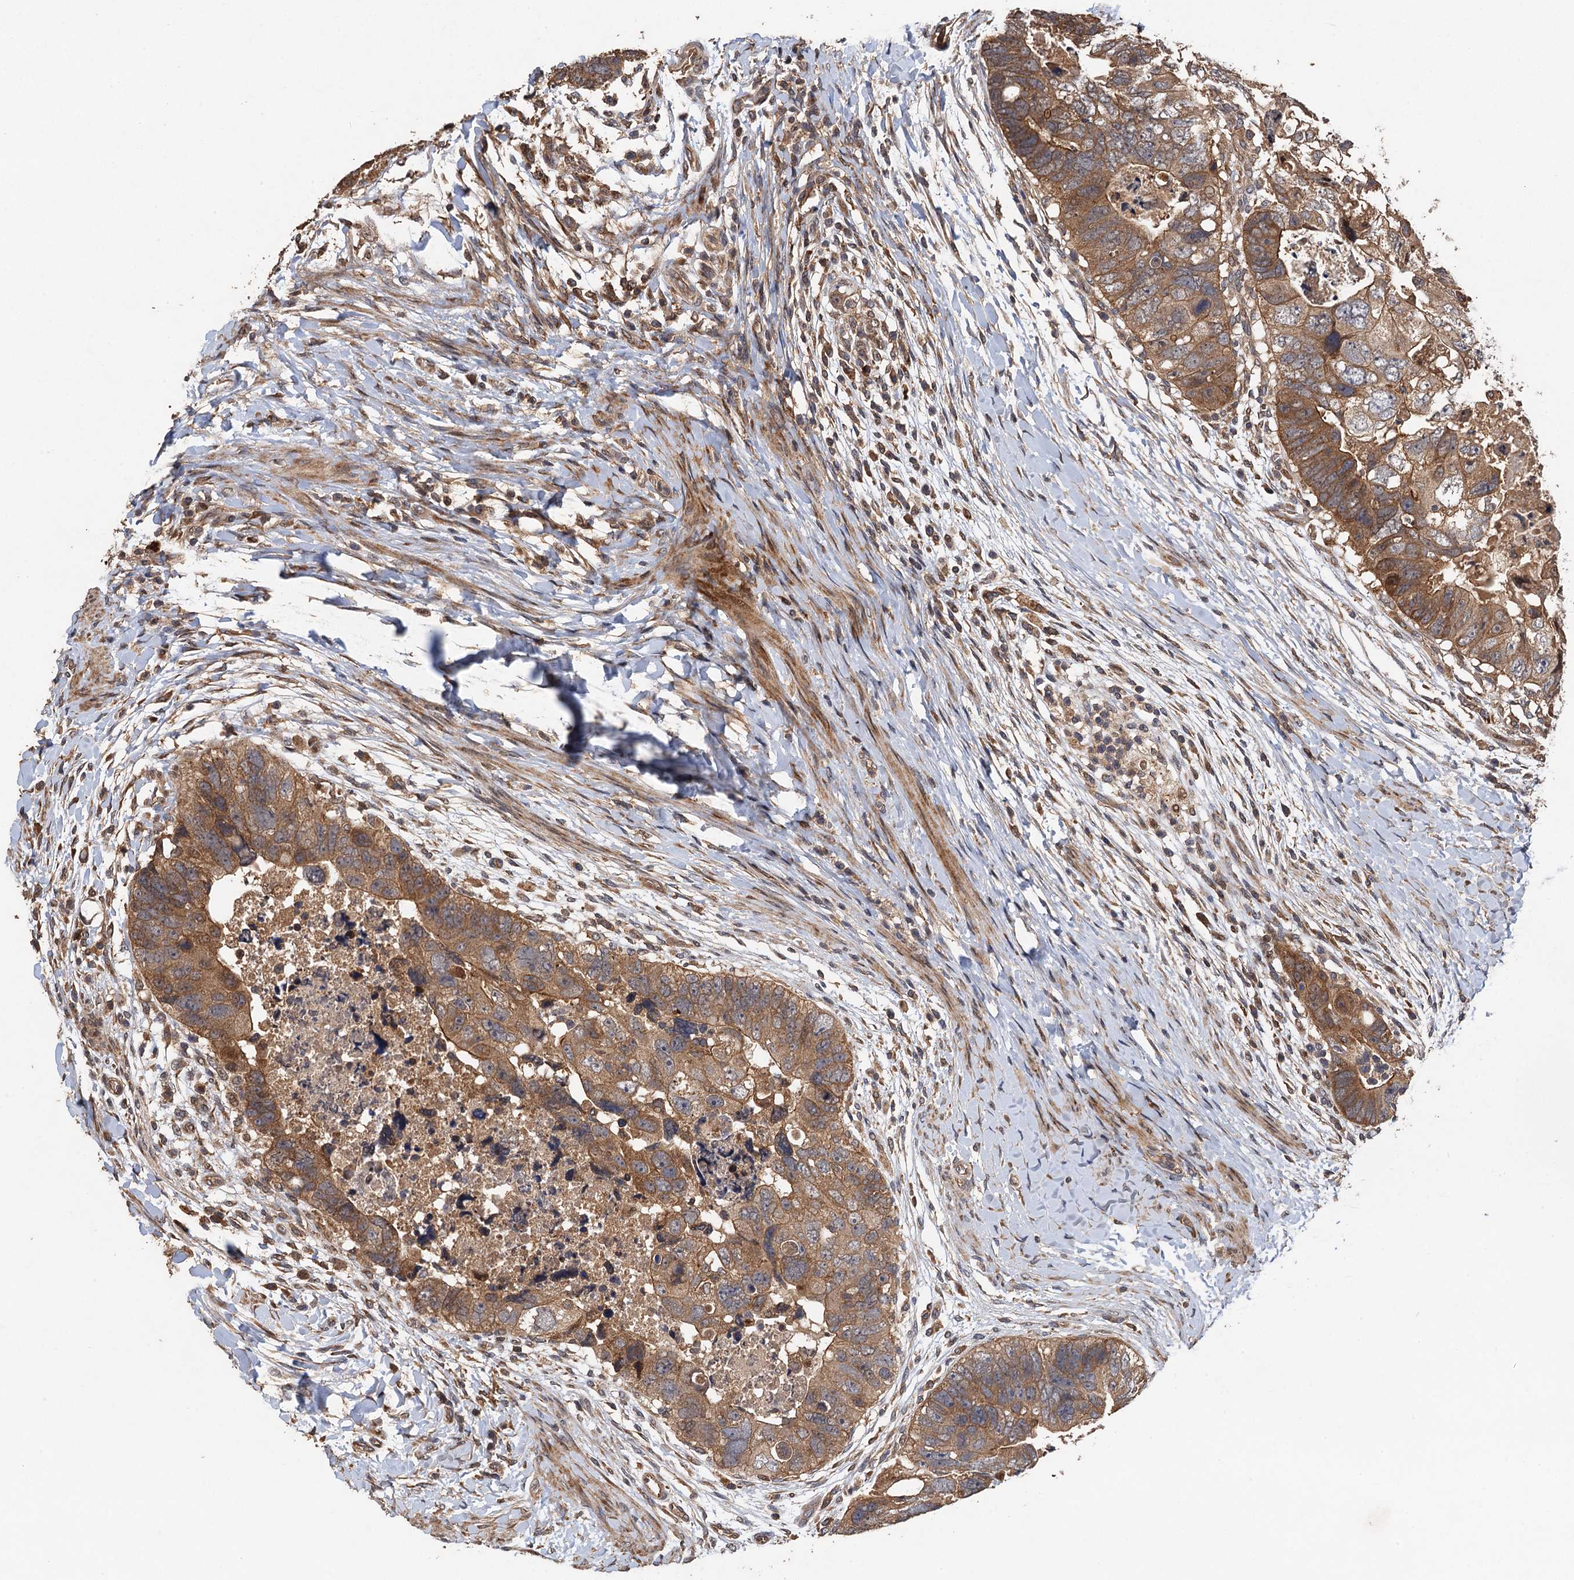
{"staining": {"intensity": "moderate", "quantity": ">75%", "location": "cytoplasmic/membranous"}, "tissue": "colorectal cancer", "cell_type": "Tumor cells", "image_type": "cancer", "snomed": [{"axis": "morphology", "description": "Adenocarcinoma, NOS"}, {"axis": "topography", "description": "Rectum"}], "caption": "Tumor cells reveal medium levels of moderate cytoplasmic/membranous positivity in about >75% of cells in human adenocarcinoma (colorectal).", "gene": "TMEM39B", "patient": {"sex": "male", "age": 59}}